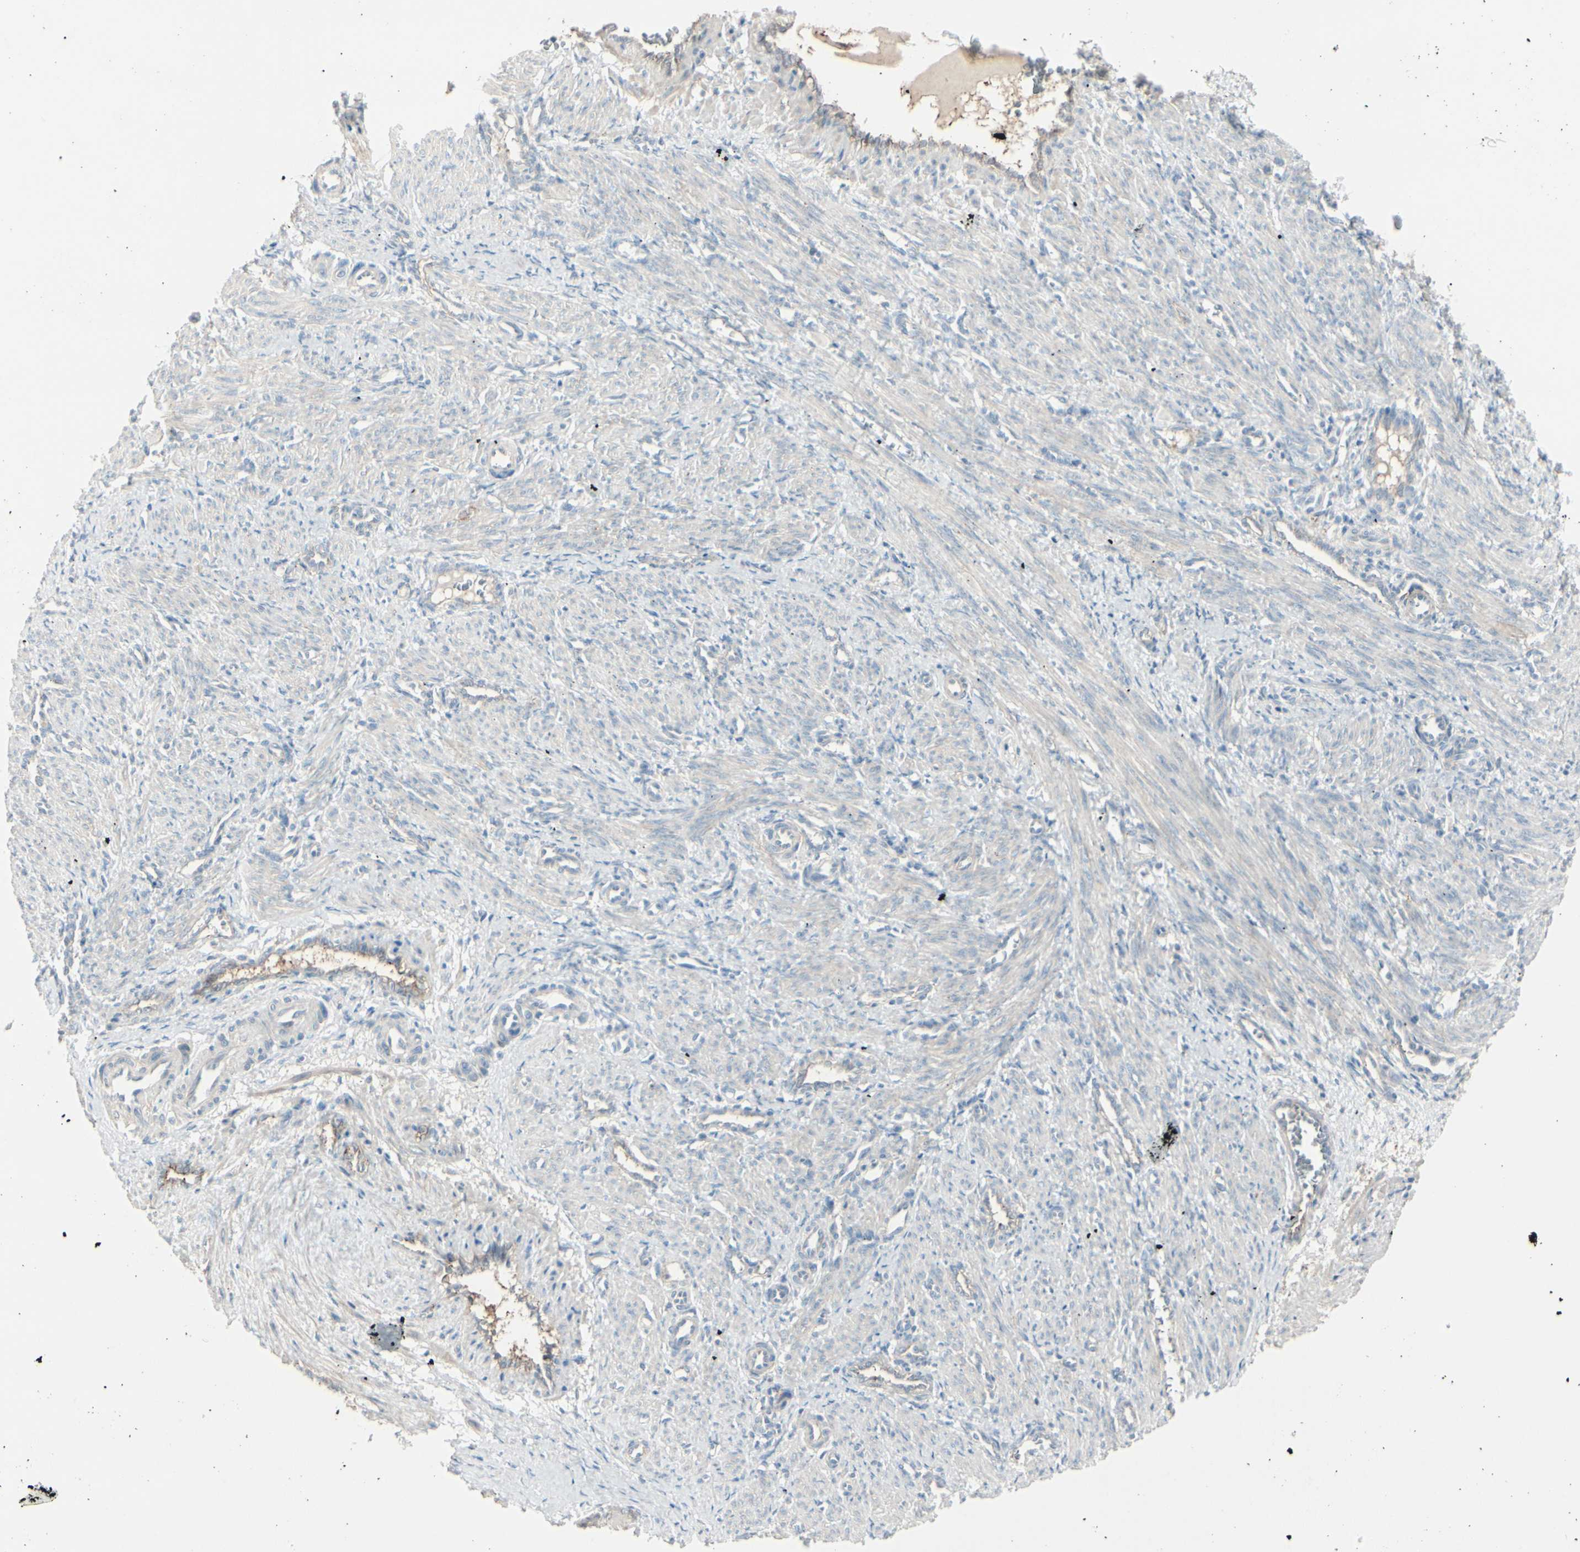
{"staining": {"intensity": "weak", "quantity": "25%-75%", "location": "cytoplasmic/membranous"}, "tissue": "smooth muscle", "cell_type": "Smooth muscle cells", "image_type": "normal", "snomed": [{"axis": "morphology", "description": "Normal tissue, NOS"}, {"axis": "topography", "description": "Endometrium"}], "caption": "A photomicrograph of human smooth muscle stained for a protein demonstrates weak cytoplasmic/membranous brown staining in smooth muscle cells. The staining was performed using DAB (3,3'-diaminobenzidine) to visualize the protein expression in brown, while the nuclei were stained in blue with hematoxylin (Magnification: 20x).", "gene": "CACNA2D1", "patient": {"sex": "female", "age": 33}}